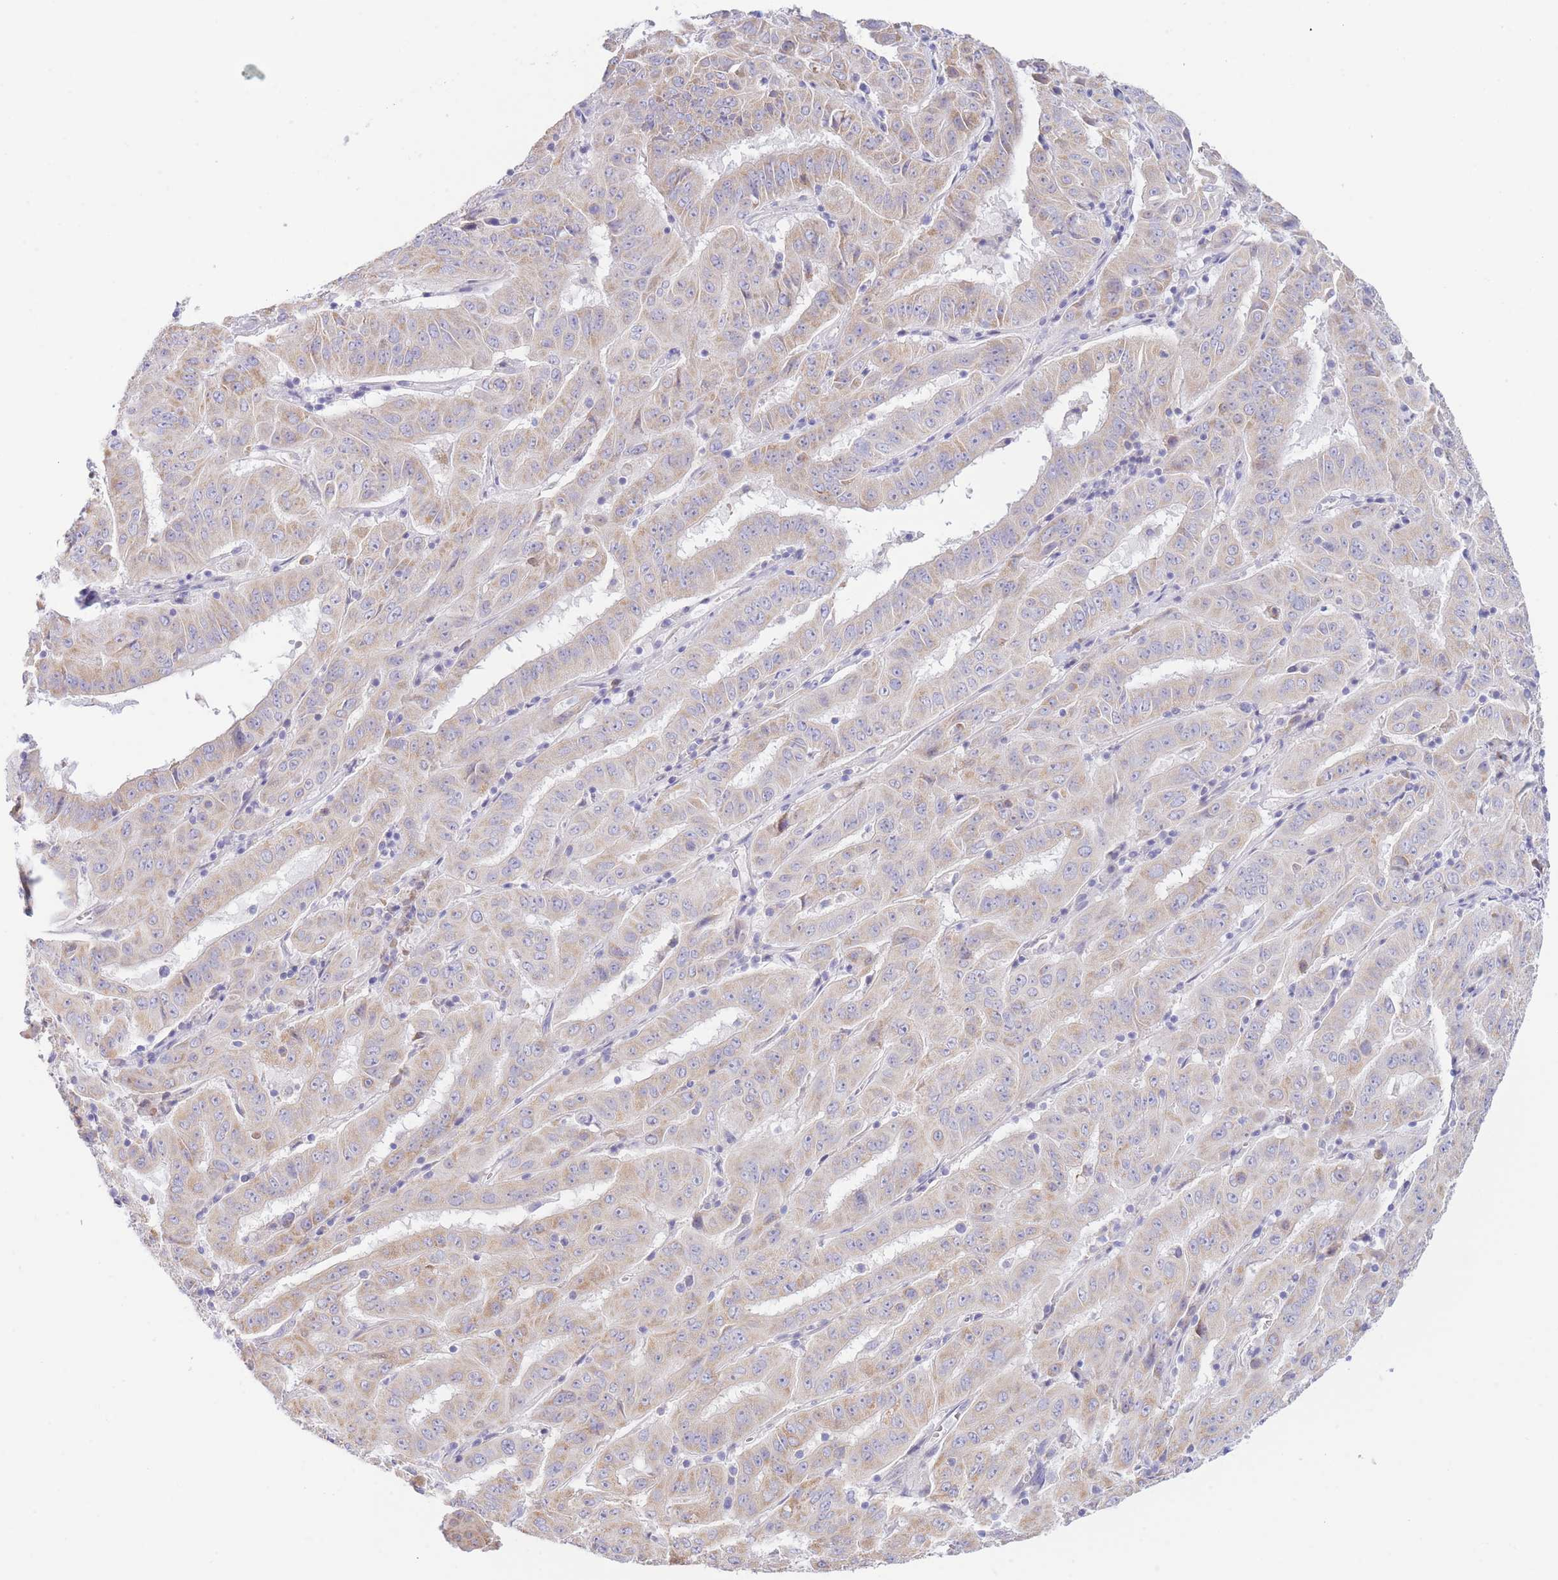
{"staining": {"intensity": "weak", "quantity": ">75%", "location": "cytoplasmic/membranous"}, "tissue": "pancreatic cancer", "cell_type": "Tumor cells", "image_type": "cancer", "snomed": [{"axis": "morphology", "description": "Adenocarcinoma, NOS"}, {"axis": "topography", "description": "Pancreas"}], "caption": "Immunohistochemical staining of human pancreatic cancer (adenocarcinoma) reveals low levels of weak cytoplasmic/membranous expression in about >75% of tumor cells. (DAB IHC with brightfield microscopy, high magnification).", "gene": "NANP", "patient": {"sex": "male", "age": 63}}